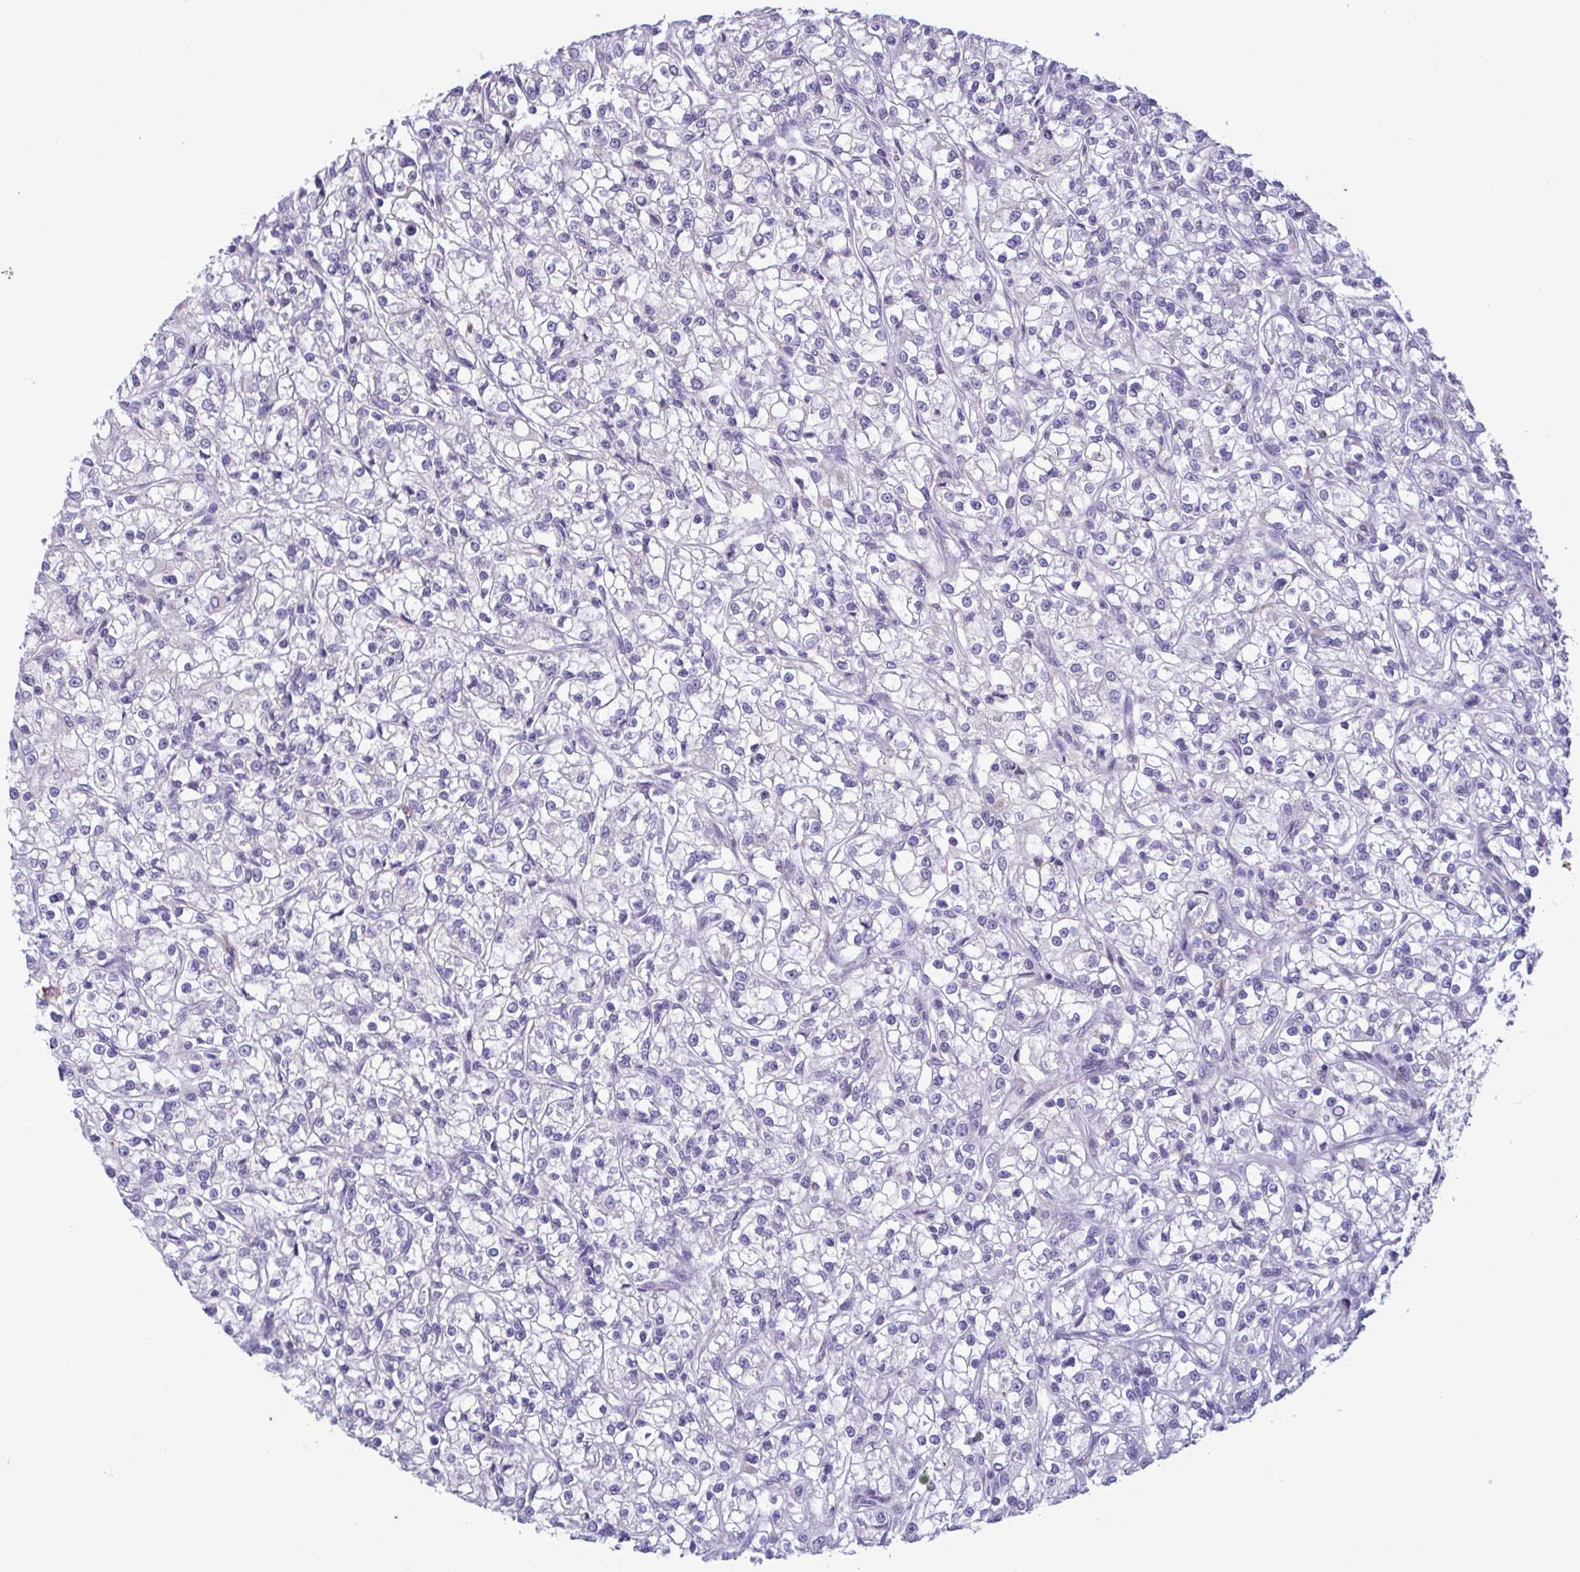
{"staining": {"intensity": "negative", "quantity": "none", "location": "none"}, "tissue": "renal cancer", "cell_type": "Tumor cells", "image_type": "cancer", "snomed": [{"axis": "morphology", "description": "Adenocarcinoma, NOS"}, {"axis": "topography", "description": "Kidney"}], "caption": "This is an IHC micrograph of human renal adenocarcinoma. There is no staining in tumor cells.", "gene": "F13B", "patient": {"sex": "female", "age": 59}}